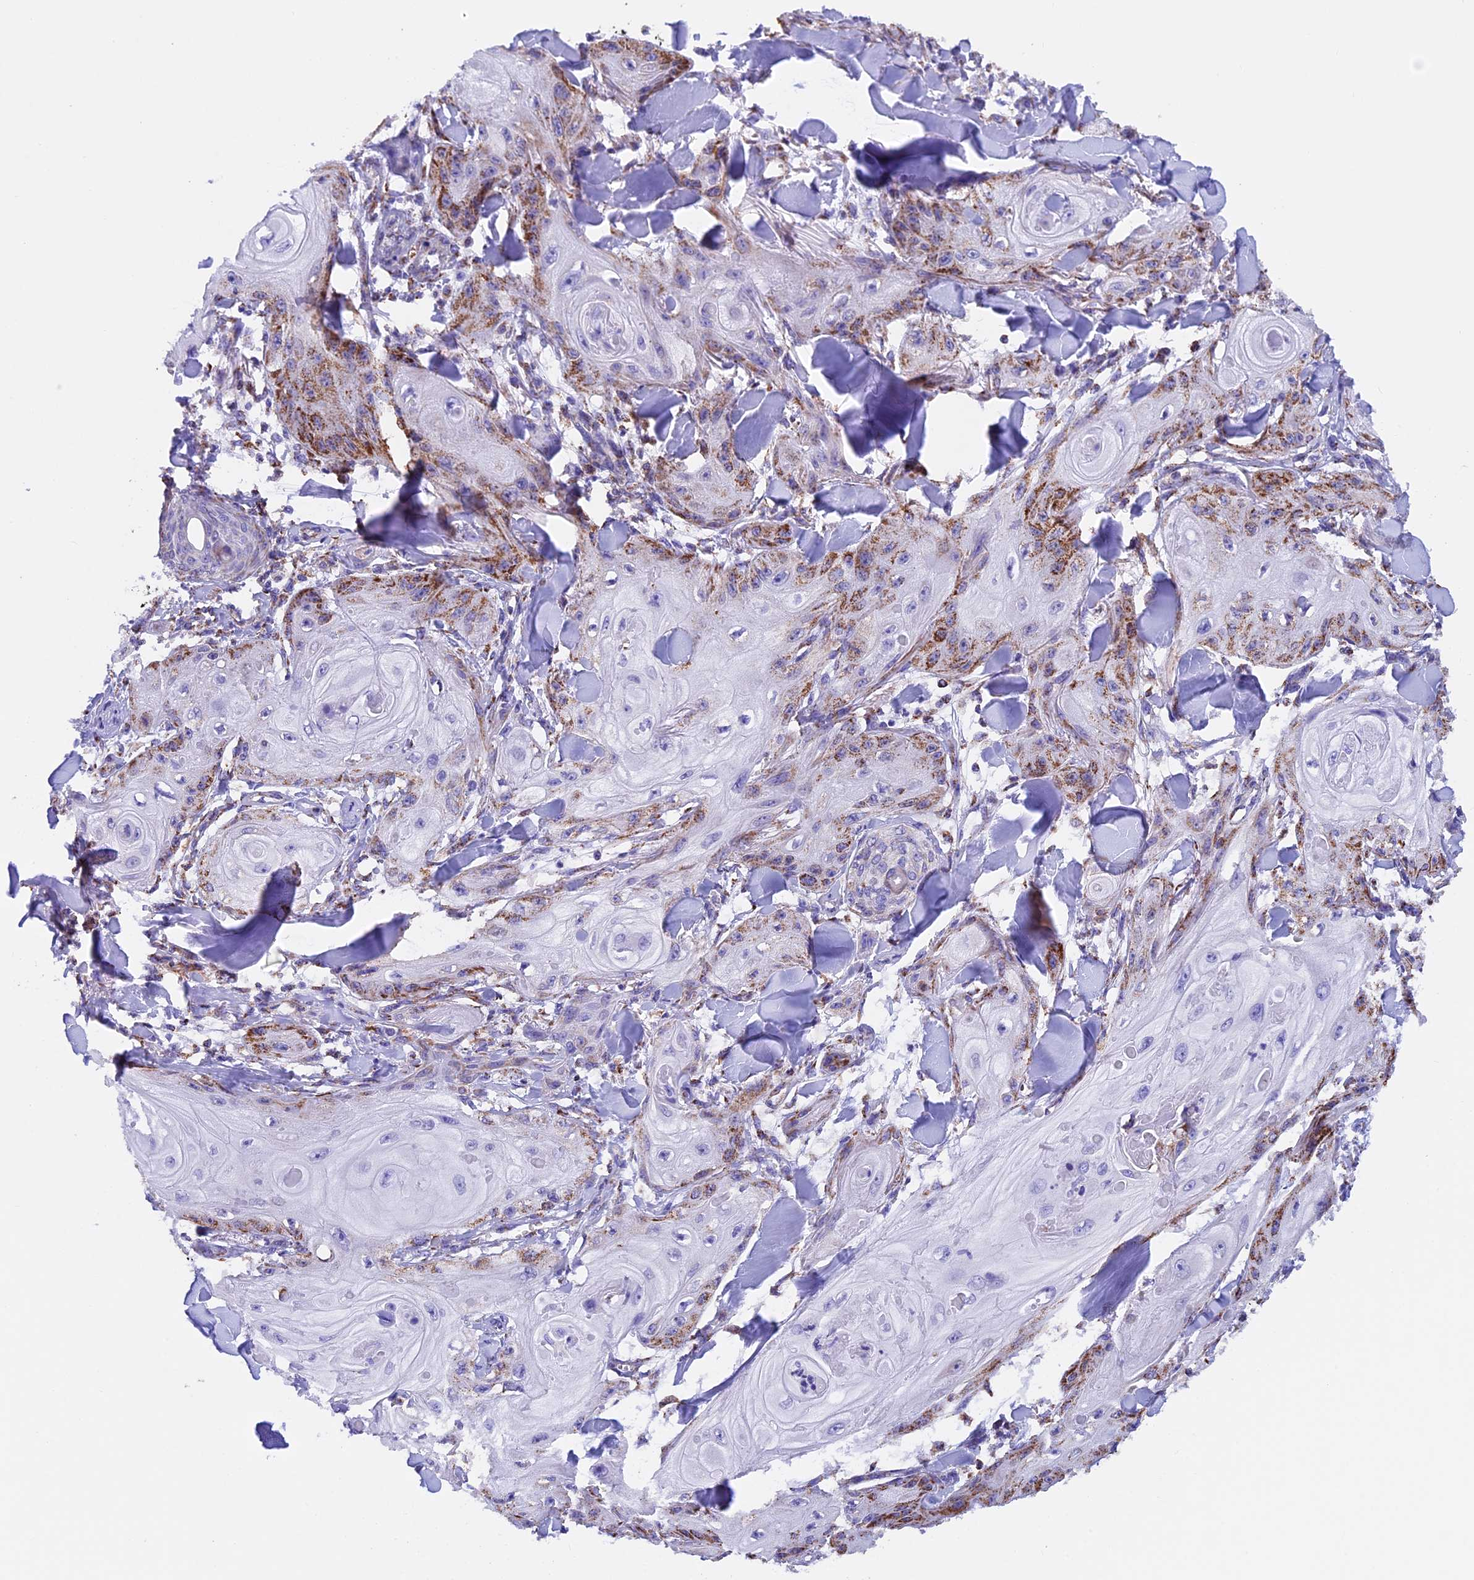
{"staining": {"intensity": "moderate", "quantity": "<25%", "location": "cytoplasmic/membranous"}, "tissue": "skin cancer", "cell_type": "Tumor cells", "image_type": "cancer", "snomed": [{"axis": "morphology", "description": "Squamous cell carcinoma, NOS"}, {"axis": "topography", "description": "Skin"}], "caption": "Squamous cell carcinoma (skin) tissue shows moderate cytoplasmic/membranous positivity in approximately <25% of tumor cells", "gene": "SLC8B1", "patient": {"sex": "male", "age": 74}}